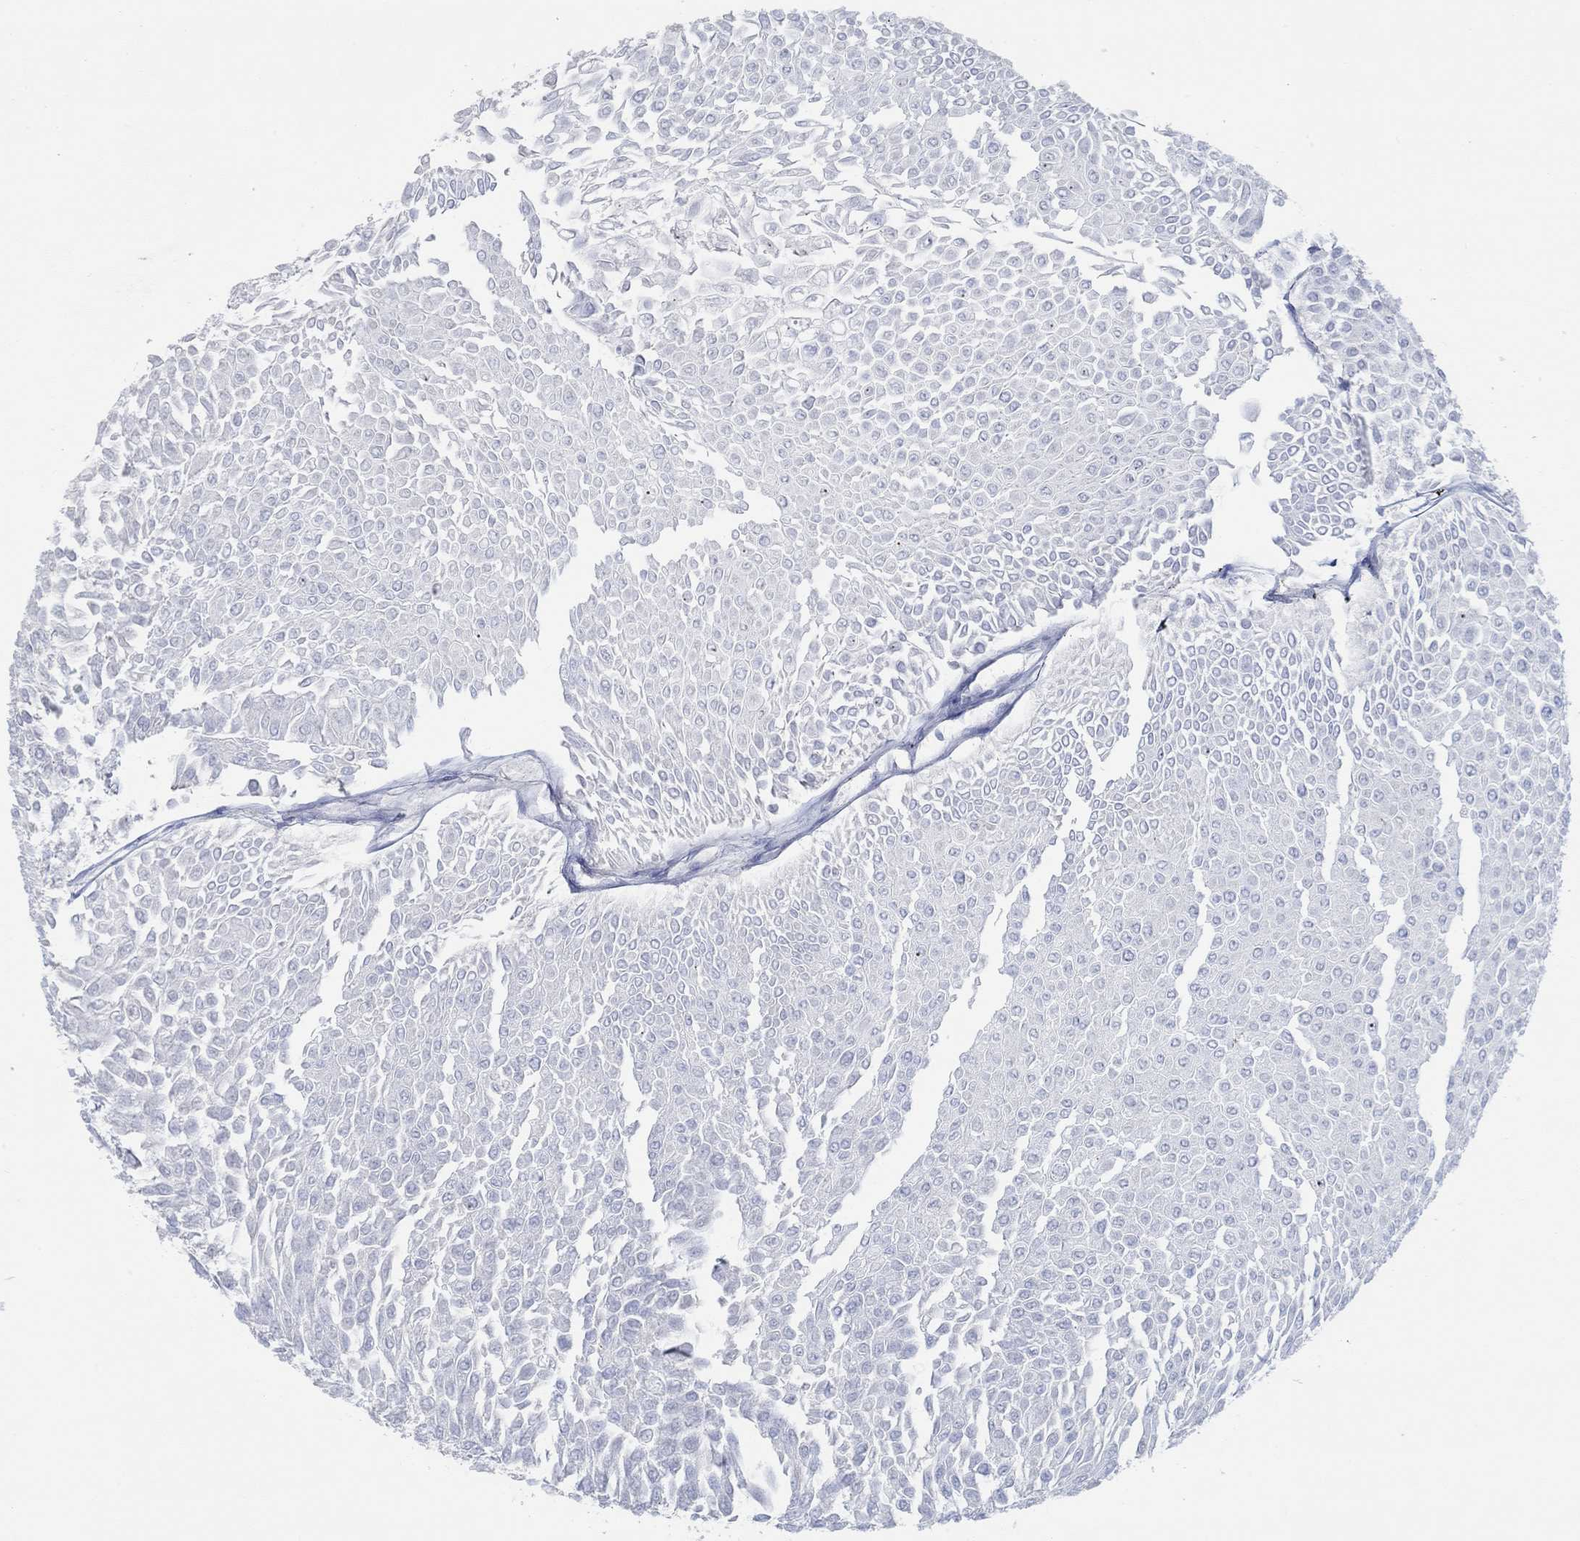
{"staining": {"intensity": "negative", "quantity": "none", "location": "none"}, "tissue": "urothelial cancer", "cell_type": "Tumor cells", "image_type": "cancer", "snomed": [{"axis": "morphology", "description": "Urothelial carcinoma, Low grade"}, {"axis": "topography", "description": "Urinary bladder"}], "caption": "A high-resolution image shows IHC staining of urothelial cancer, which demonstrates no significant expression in tumor cells.", "gene": "STC2", "patient": {"sex": "male", "age": 67}}